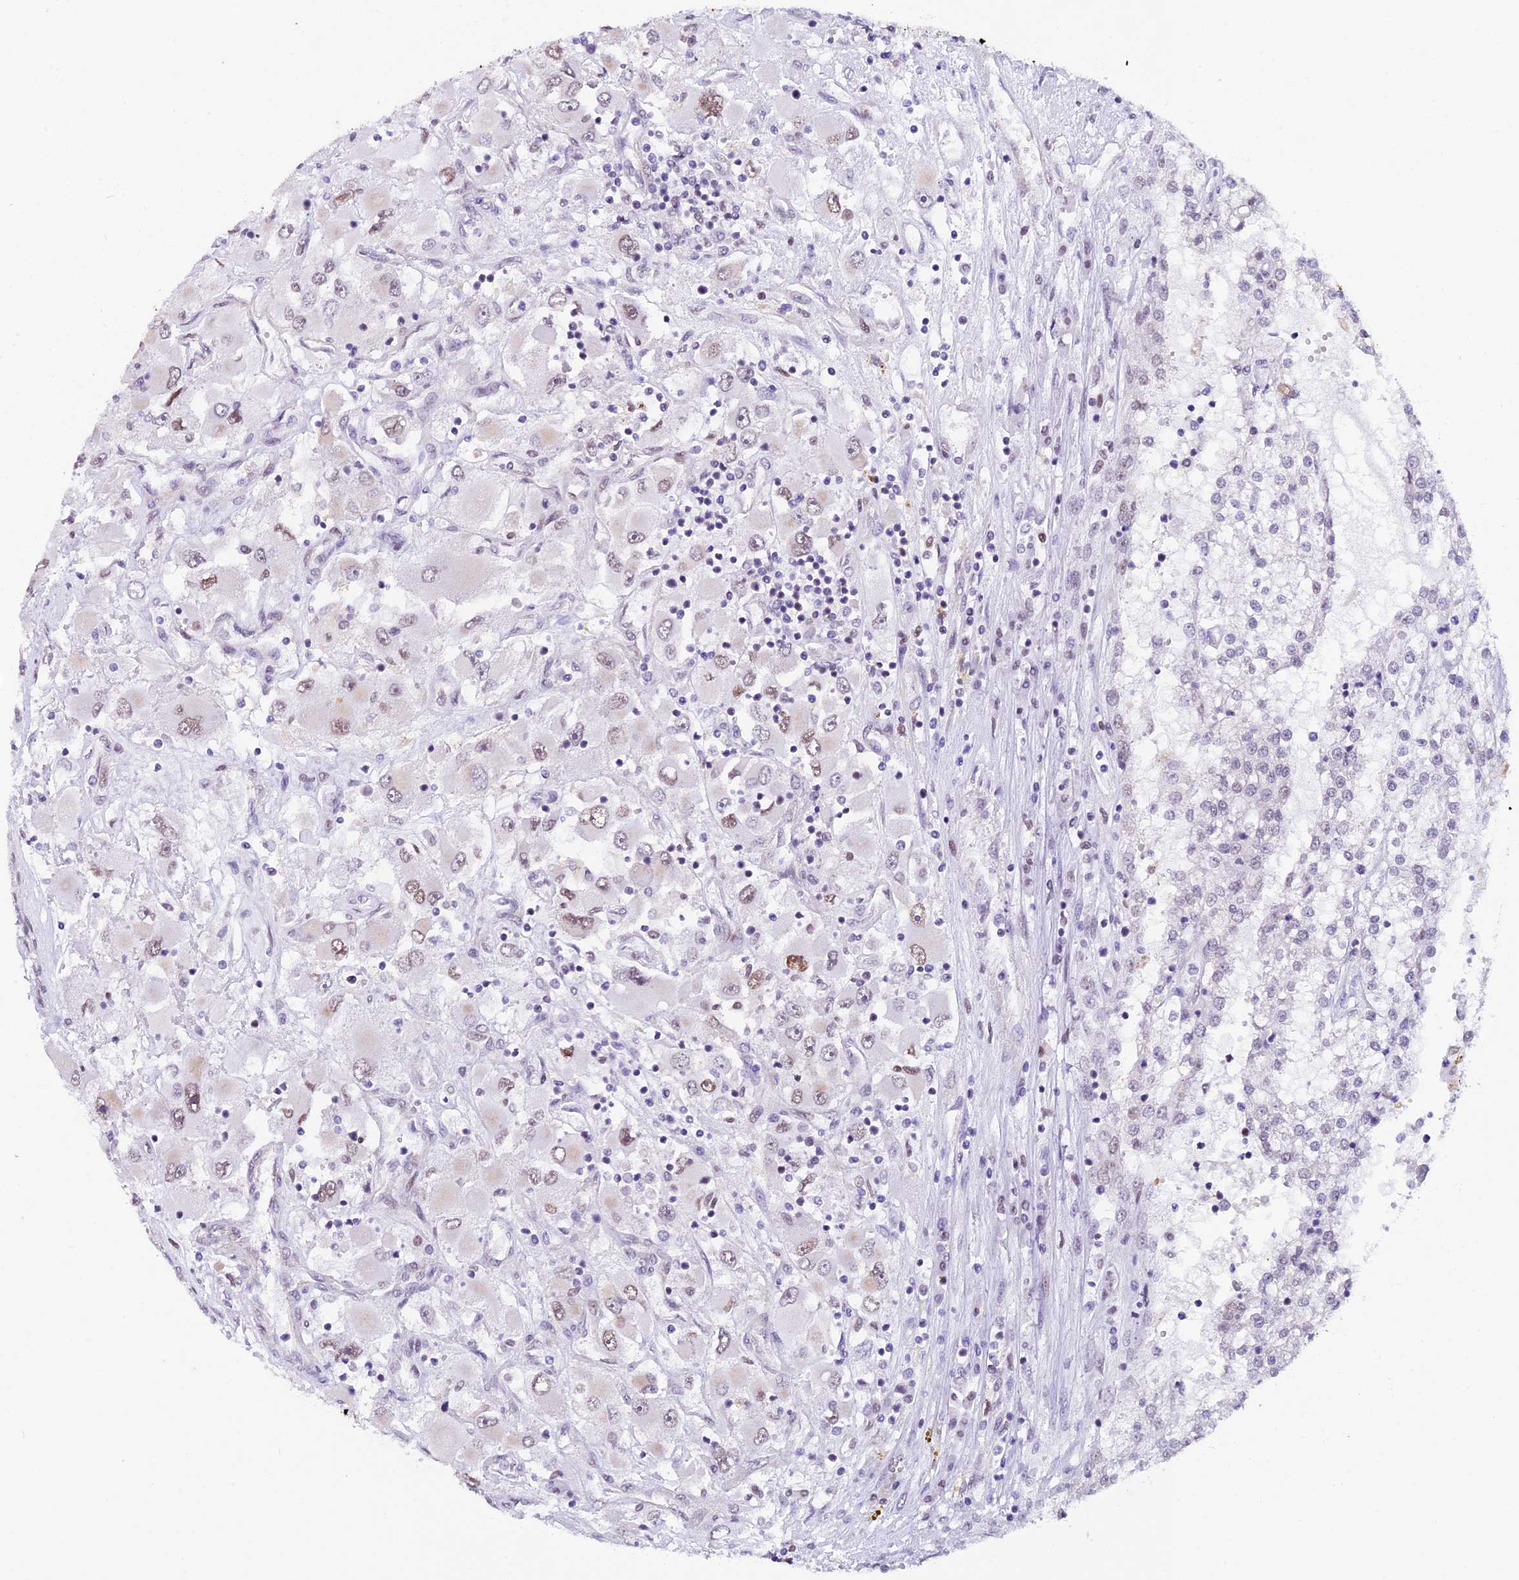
{"staining": {"intensity": "weak", "quantity": "25%-75%", "location": "nuclear"}, "tissue": "renal cancer", "cell_type": "Tumor cells", "image_type": "cancer", "snomed": [{"axis": "morphology", "description": "Adenocarcinoma, NOS"}, {"axis": "topography", "description": "Kidney"}], "caption": "An immunohistochemistry histopathology image of neoplastic tissue is shown. Protein staining in brown highlights weak nuclear positivity in renal adenocarcinoma within tumor cells. (DAB IHC, brown staining for protein, blue staining for nuclei).", "gene": "TFAM", "patient": {"sex": "female", "age": 52}}